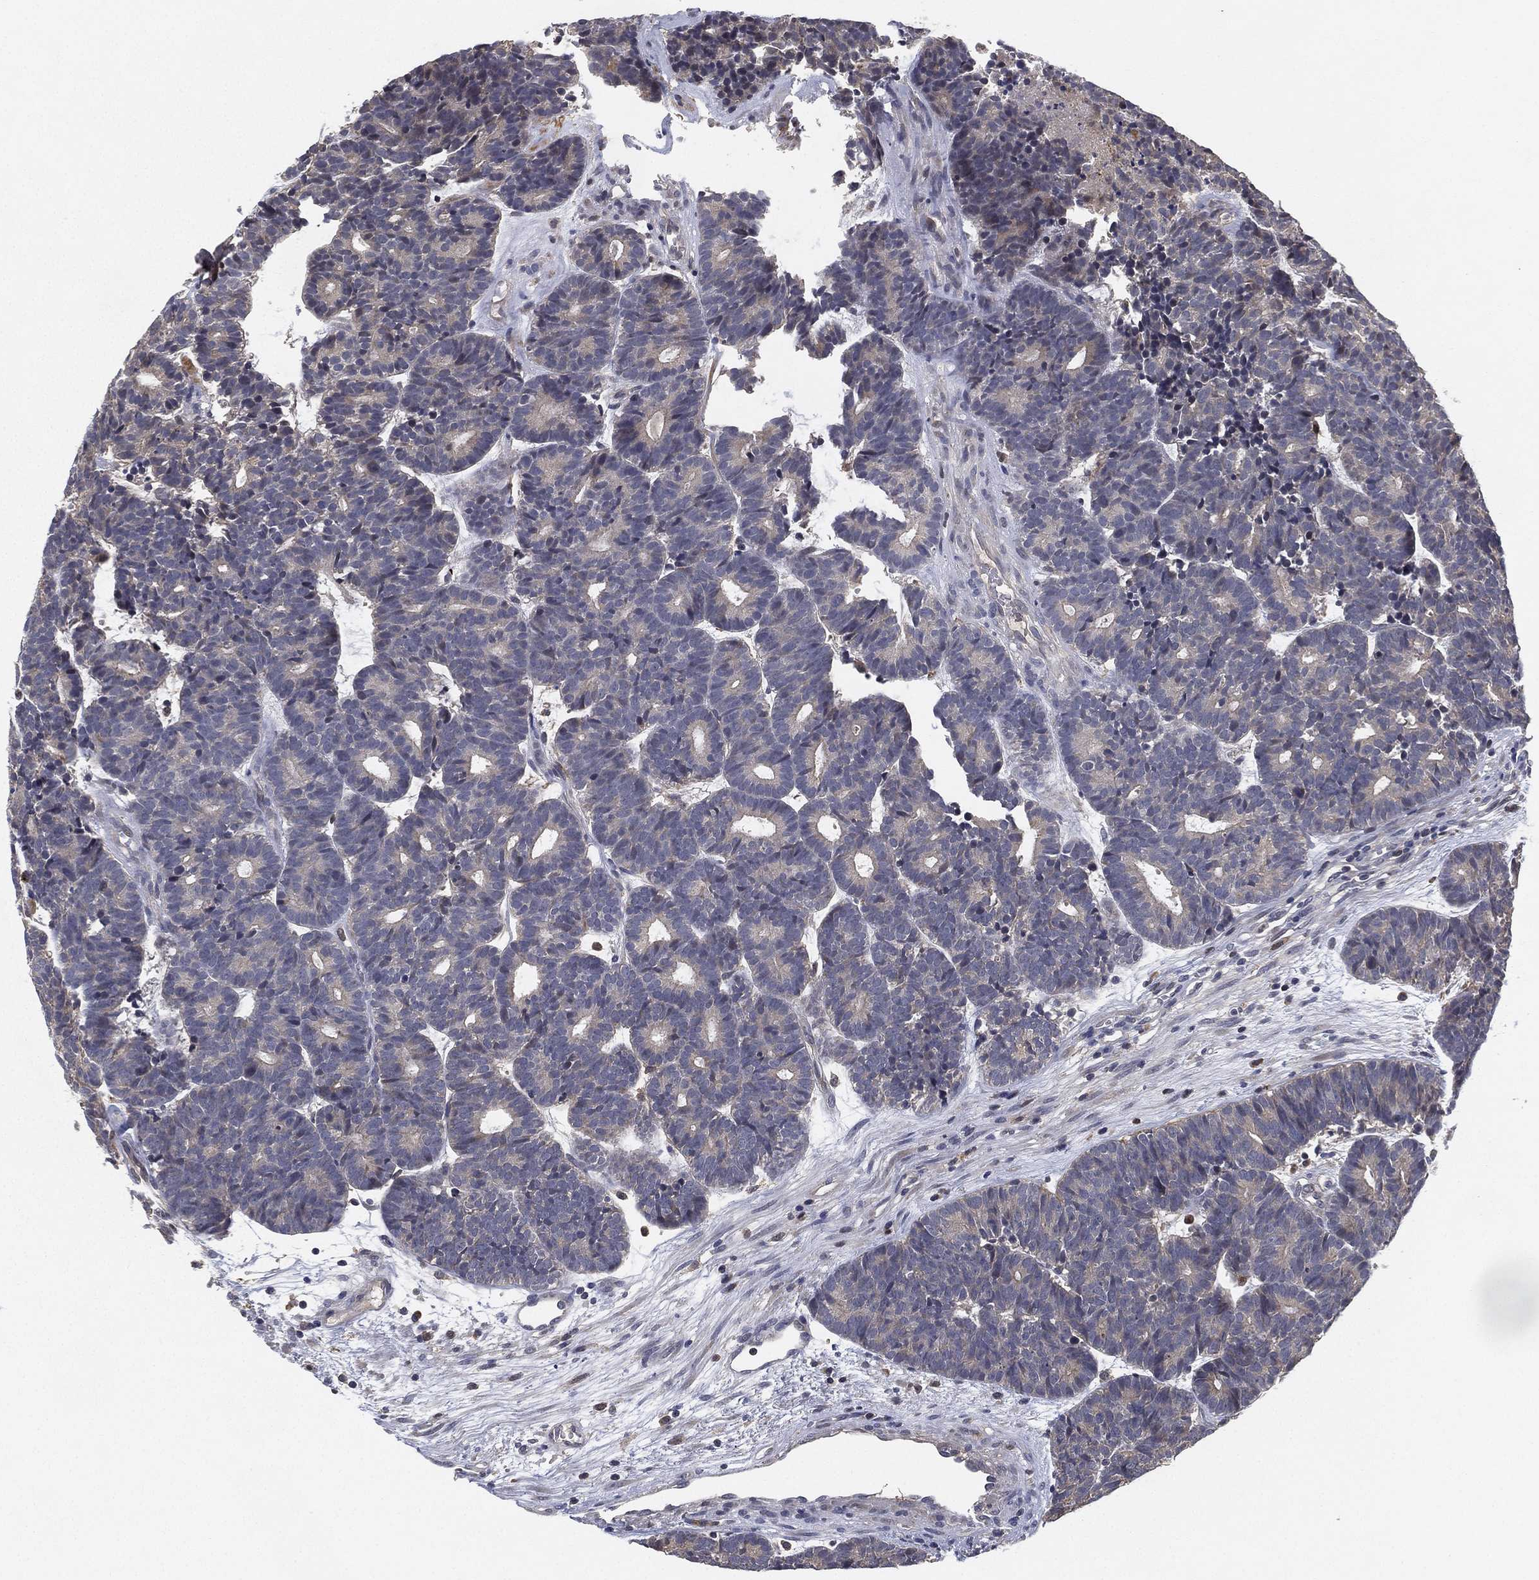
{"staining": {"intensity": "negative", "quantity": "none", "location": "none"}, "tissue": "head and neck cancer", "cell_type": "Tumor cells", "image_type": "cancer", "snomed": [{"axis": "morphology", "description": "Adenocarcinoma, NOS"}, {"axis": "topography", "description": "Head-Neck"}], "caption": "Head and neck cancer (adenocarcinoma) was stained to show a protein in brown. There is no significant expression in tumor cells.", "gene": "CFAP251", "patient": {"sex": "female", "age": 81}}